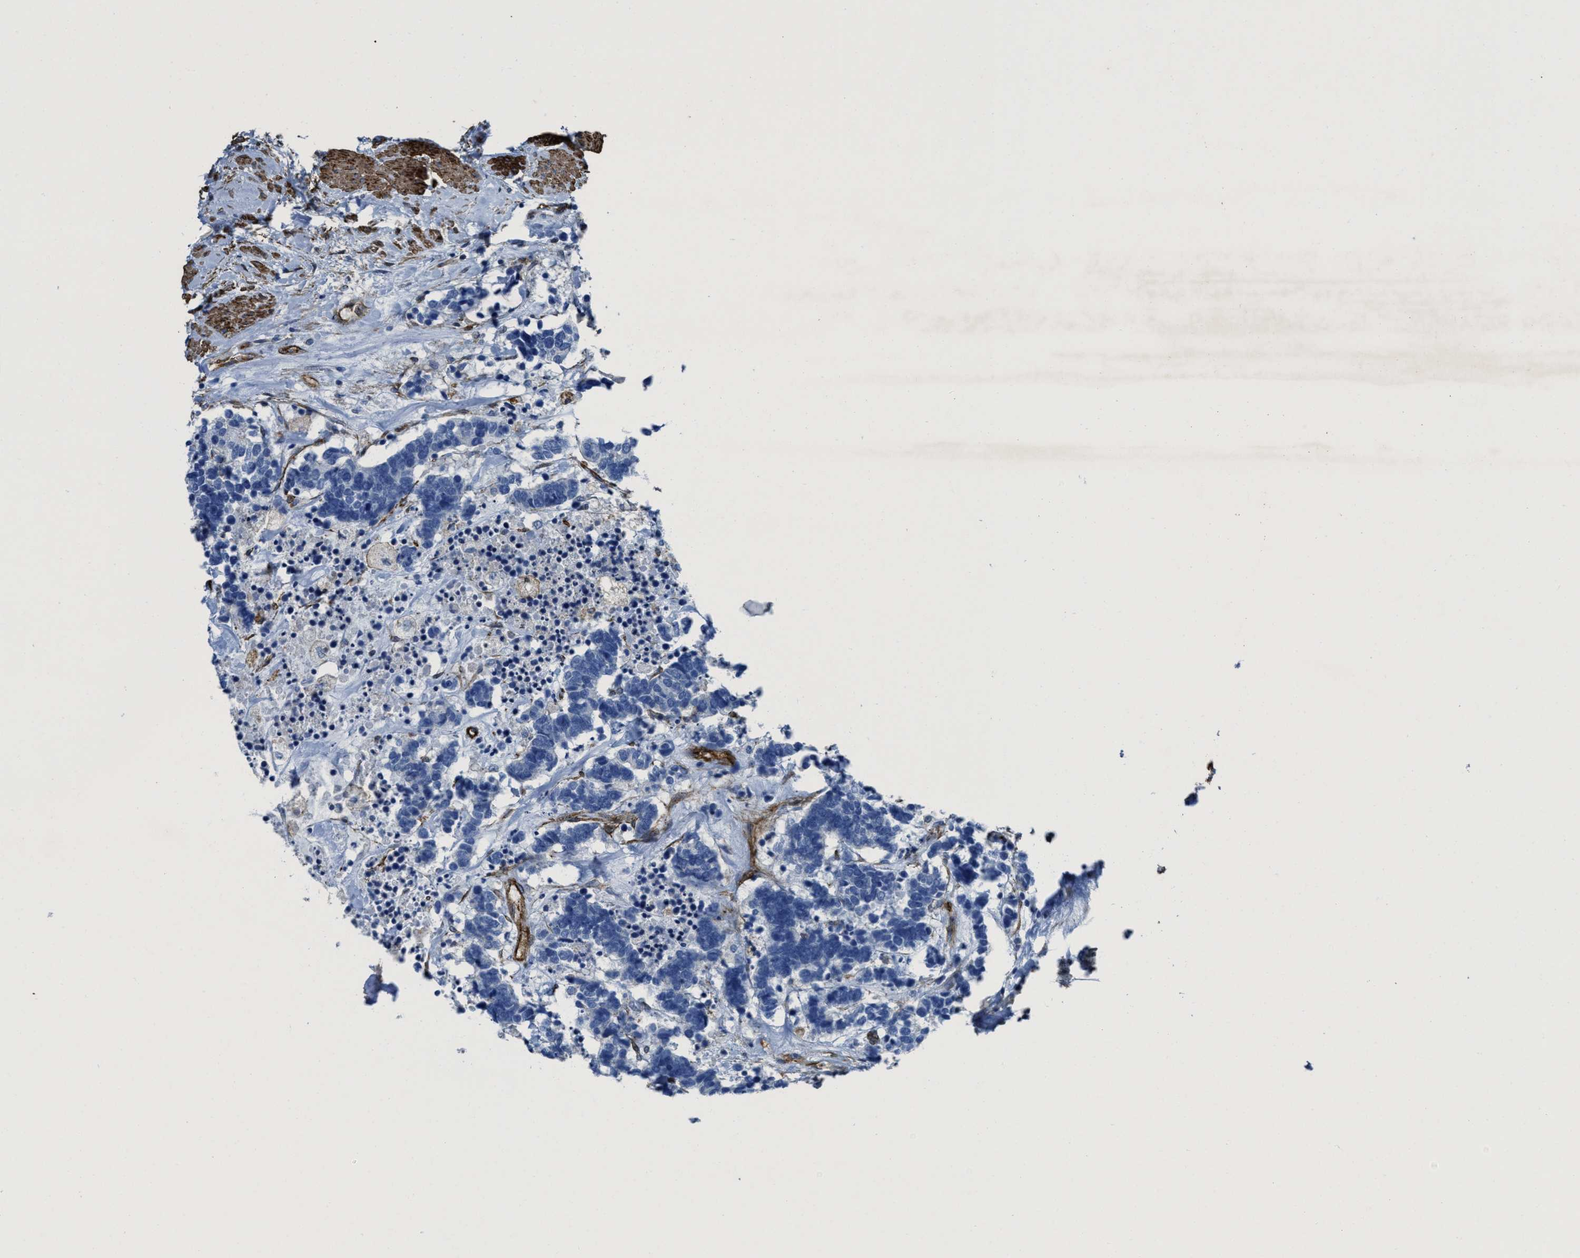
{"staining": {"intensity": "negative", "quantity": "none", "location": "none"}, "tissue": "carcinoid", "cell_type": "Tumor cells", "image_type": "cancer", "snomed": [{"axis": "morphology", "description": "Carcinoma, NOS"}, {"axis": "morphology", "description": "Carcinoid, malignant, NOS"}, {"axis": "topography", "description": "Urinary bladder"}], "caption": "A histopathology image of human carcinoid is negative for staining in tumor cells.", "gene": "NAB1", "patient": {"sex": "male", "age": 57}}